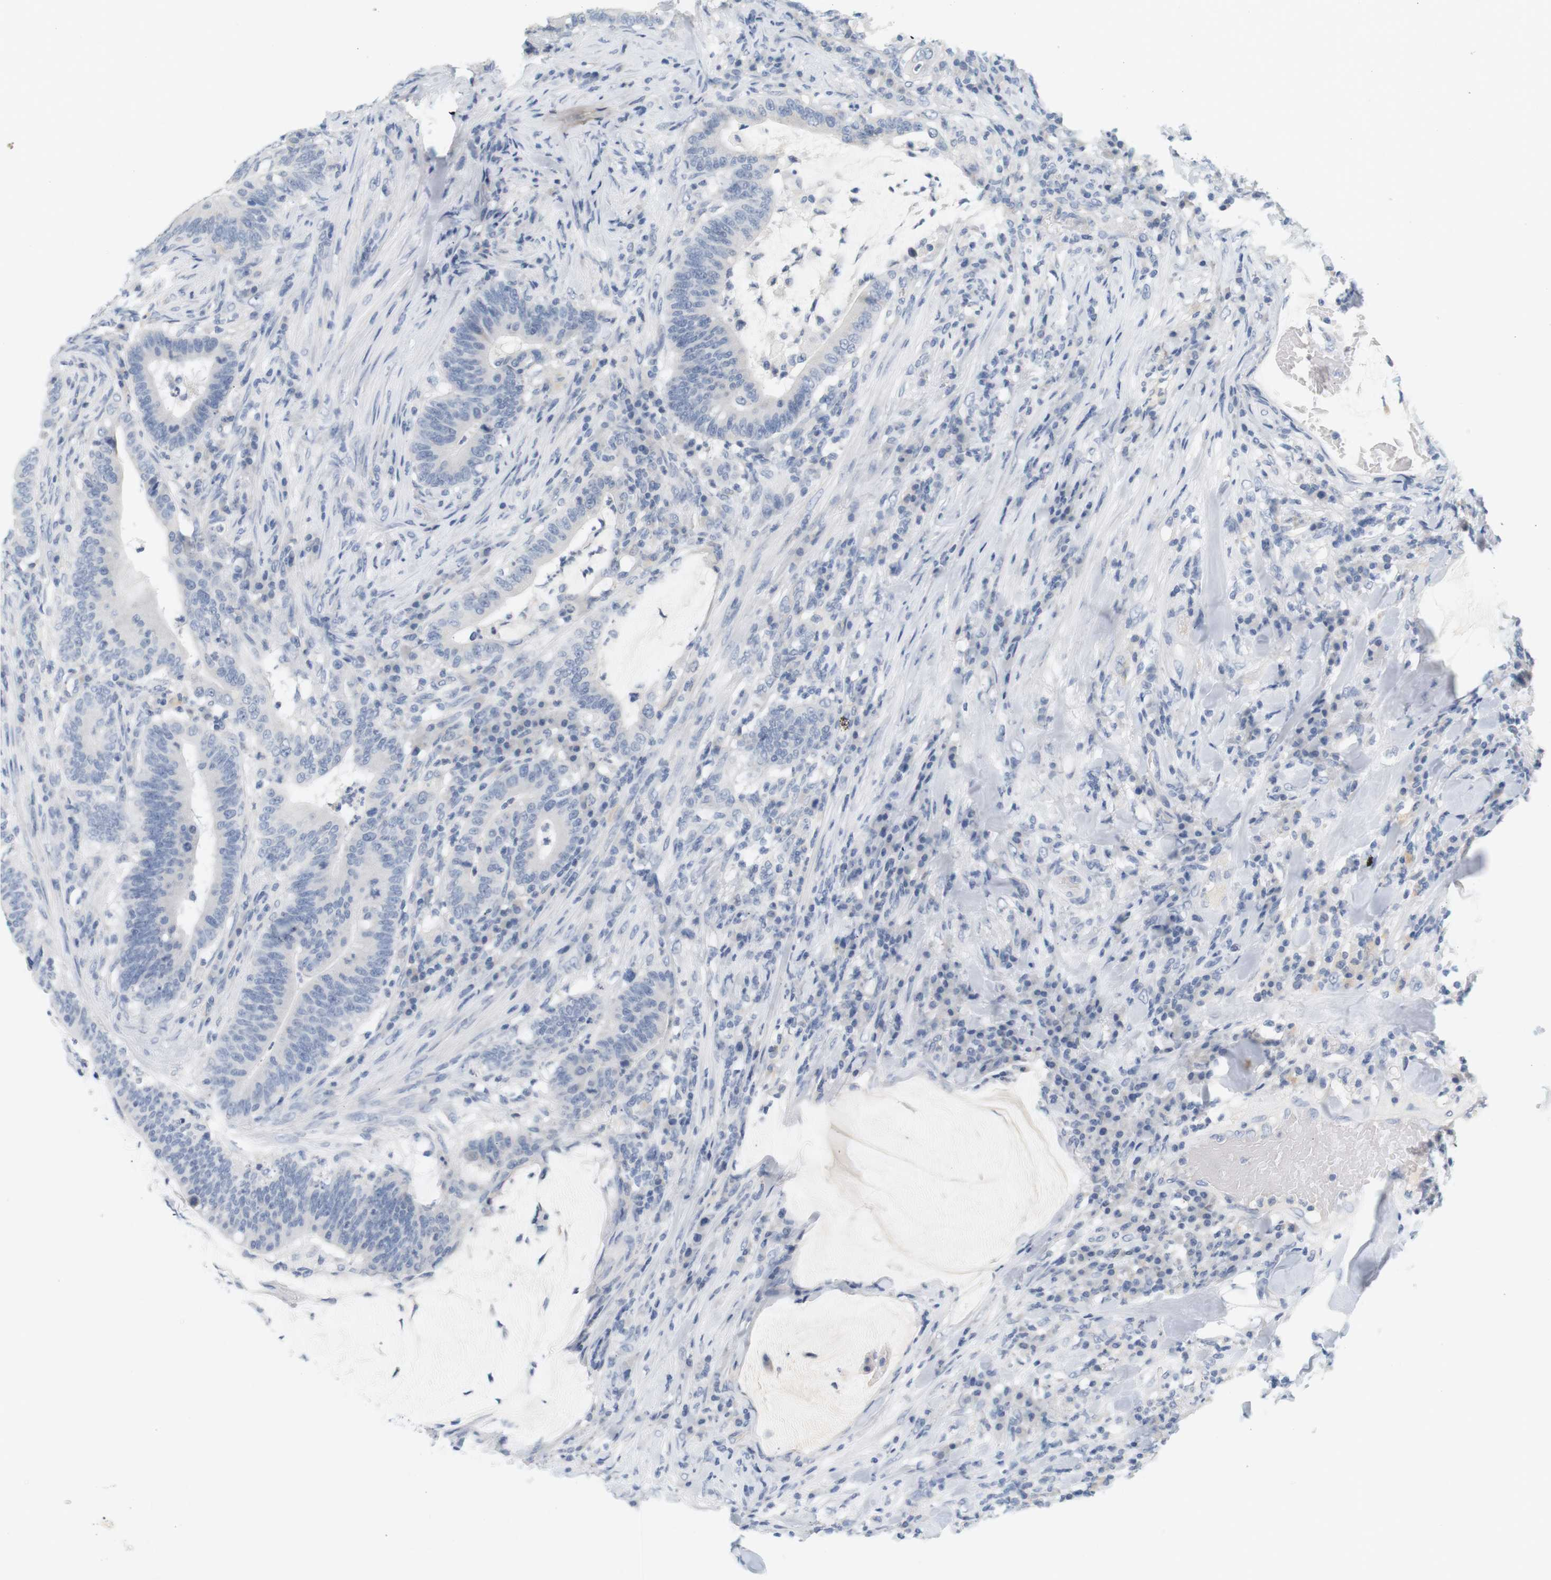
{"staining": {"intensity": "negative", "quantity": "none", "location": "none"}, "tissue": "colorectal cancer", "cell_type": "Tumor cells", "image_type": "cancer", "snomed": [{"axis": "morphology", "description": "Normal tissue, NOS"}, {"axis": "morphology", "description": "Adenocarcinoma, NOS"}, {"axis": "topography", "description": "Colon"}], "caption": "This is a image of immunohistochemistry staining of colorectal cancer (adenocarcinoma), which shows no expression in tumor cells. Nuclei are stained in blue.", "gene": "OPRM1", "patient": {"sex": "female", "age": 66}}